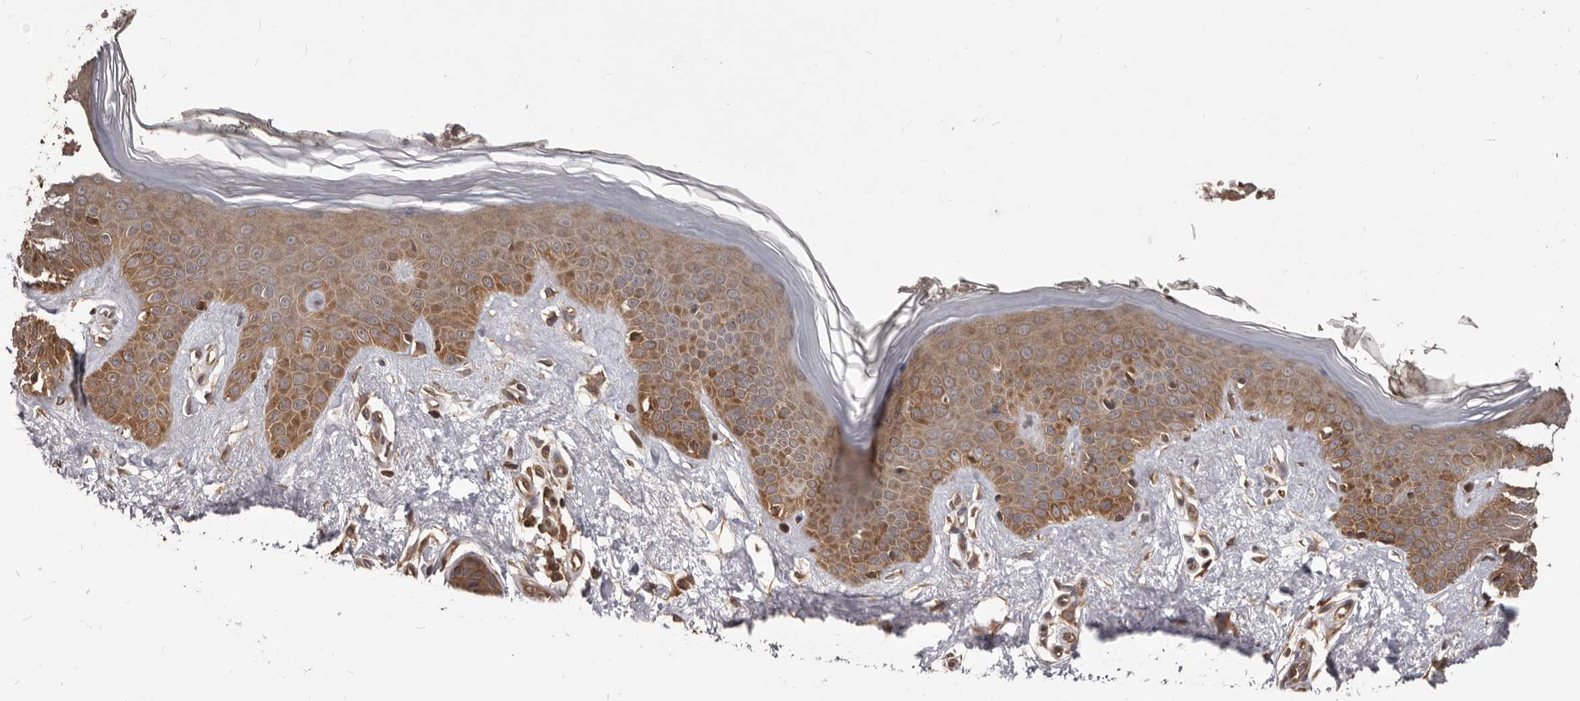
{"staining": {"intensity": "moderate", "quantity": ">75%", "location": "cytoplasmic/membranous"}, "tissue": "skin", "cell_type": "Fibroblasts", "image_type": "normal", "snomed": [{"axis": "morphology", "description": "Normal tissue, NOS"}, {"axis": "topography", "description": "Skin"}], "caption": "A high-resolution histopathology image shows immunohistochemistry (IHC) staining of unremarkable skin, which exhibits moderate cytoplasmic/membranous expression in approximately >75% of fibroblasts.", "gene": "HBS1L", "patient": {"sex": "female", "age": 64}}